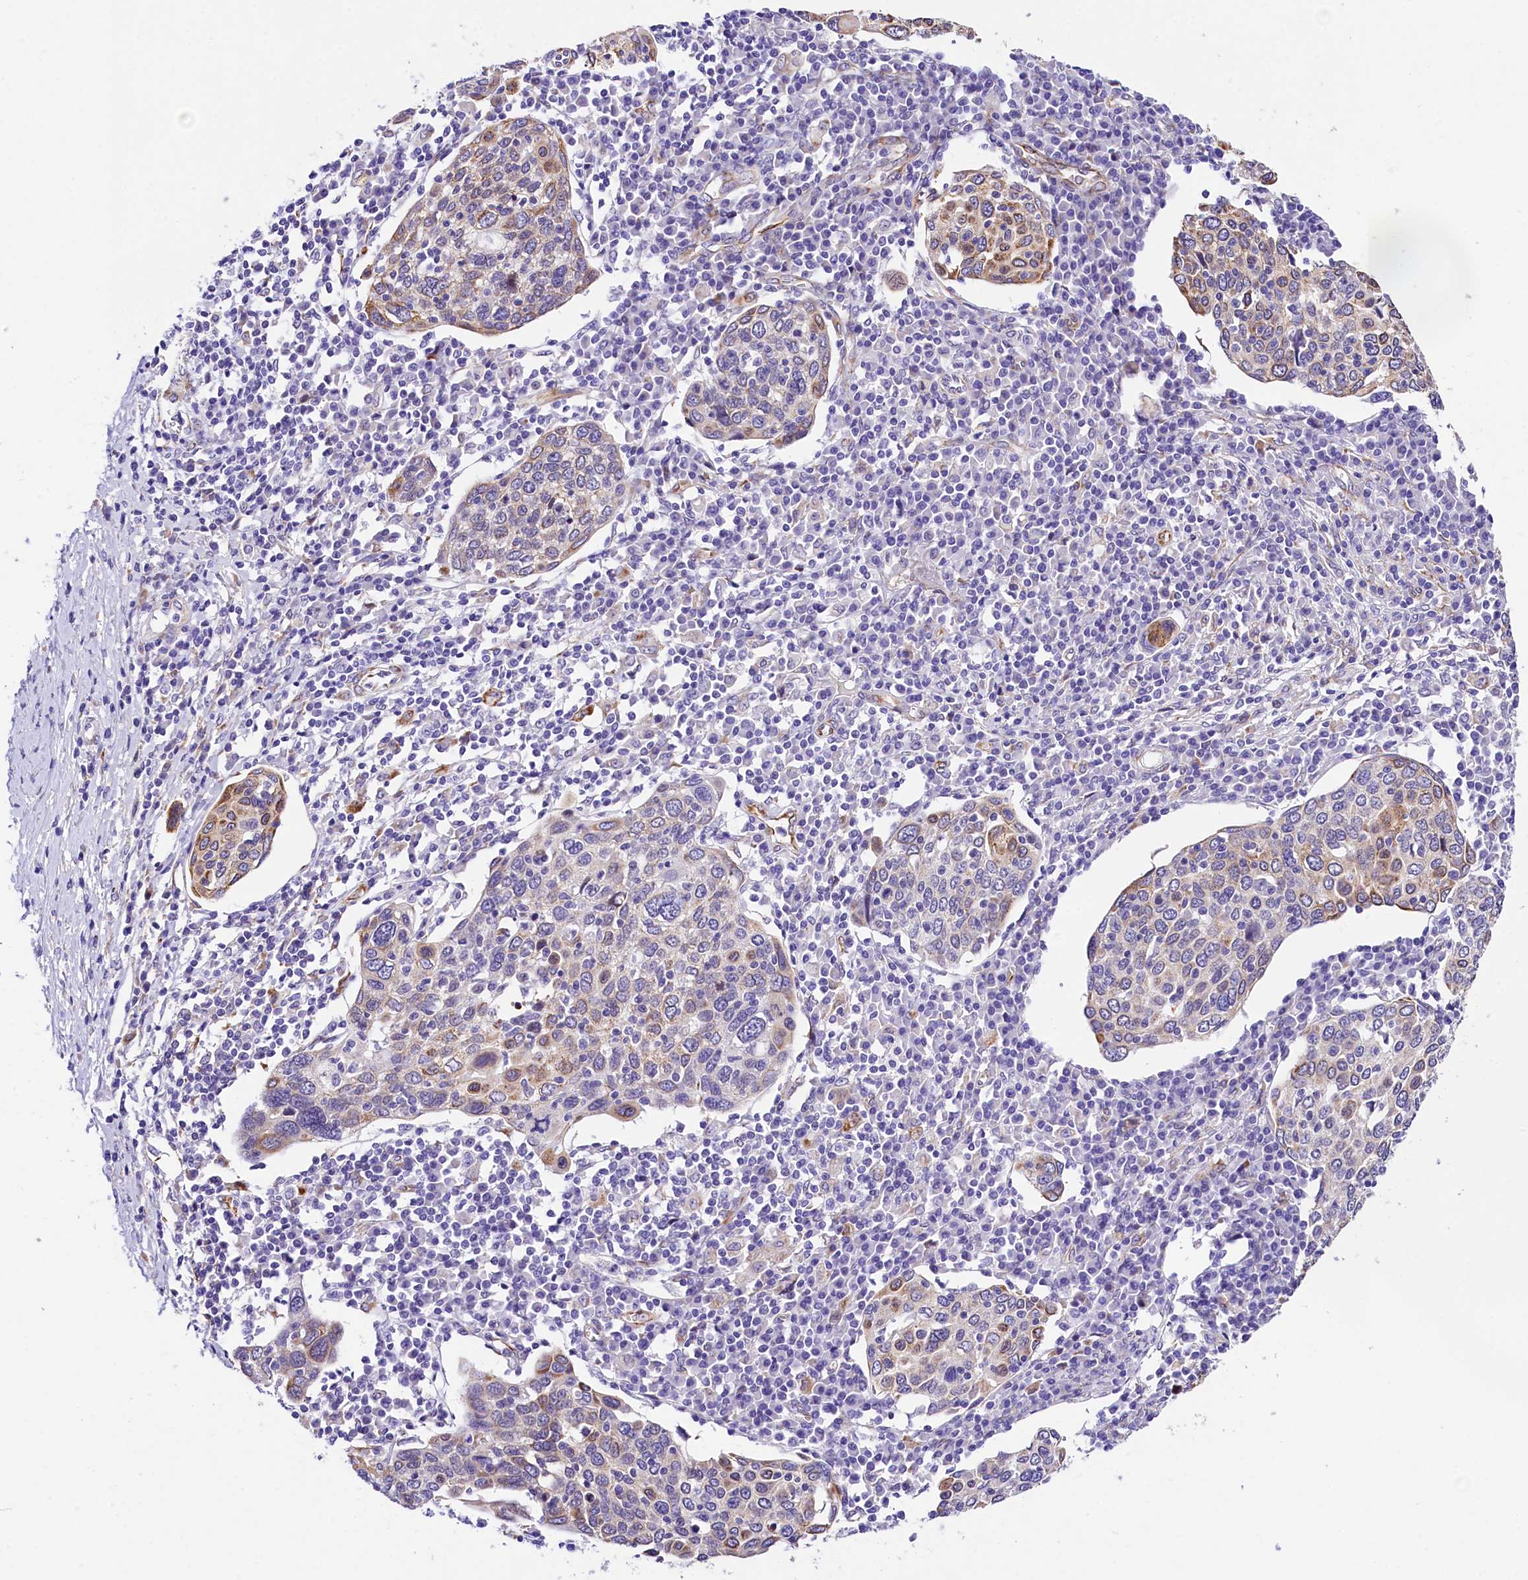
{"staining": {"intensity": "moderate", "quantity": "<25%", "location": "cytoplasmic/membranous"}, "tissue": "cervical cancer", "cell_type": "Tumor cells", "image_type": "cancer", "snomed": [{"axis": "morphology", "description": "Squamous cell carcinoma, NOS"}, {"axis": "topography", "description": "Cervix"}], "caption": "Protein expression analysis of human cervical cancer (squamous cell carcinoma) reveals moderate cytoplasmic/membranous positivity in approximately <25% of tumor cells.", "gene": "ITGA1", "patient": {"sex": "female", "age": 40}}